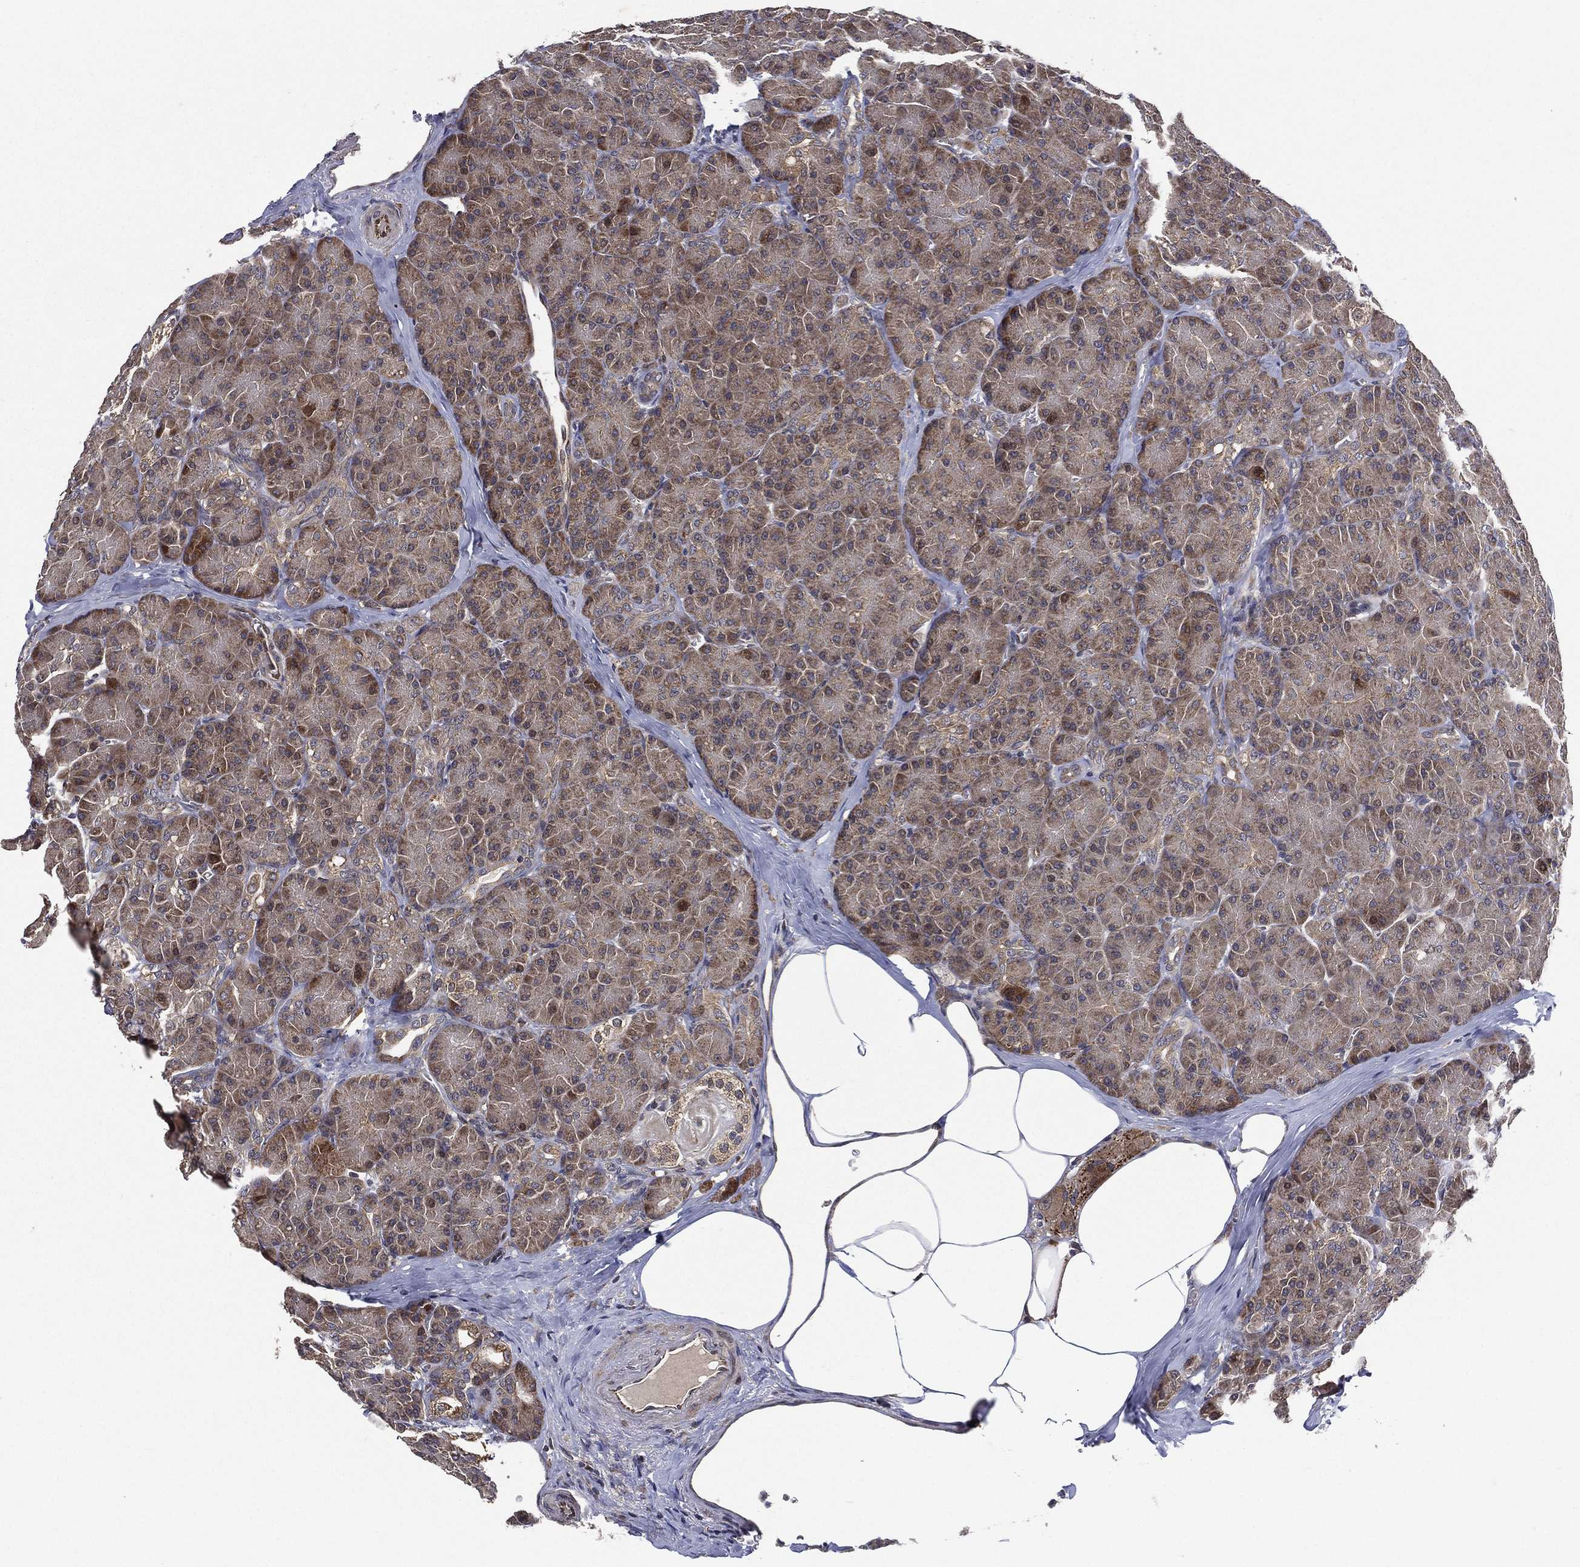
{"staining": {"intensity": "moderate", "quantity": ">75%", "location": "cytoplasmic/membranous"}, "tissue": "pancreas", "cell_type": "Exocrine glandular cells", "image_type": "normal", "snomed": [{"axis": "morphology", "description": "Normal tissue, NOS"}, {"axis": "topography", "description": "Pancreas"}], "caption": "Protein analysis of benign pancreas displays moderate cytoplasmic/membranous positivity in approximately >75% of exocrine glandular cells. Using DAB (brown) and hematoxylin (blue) stains, captured at high magnification using brightfield microscopy.", "gene": "RAB11FIP4", "patient": {"sex": "male", "age": 57}}